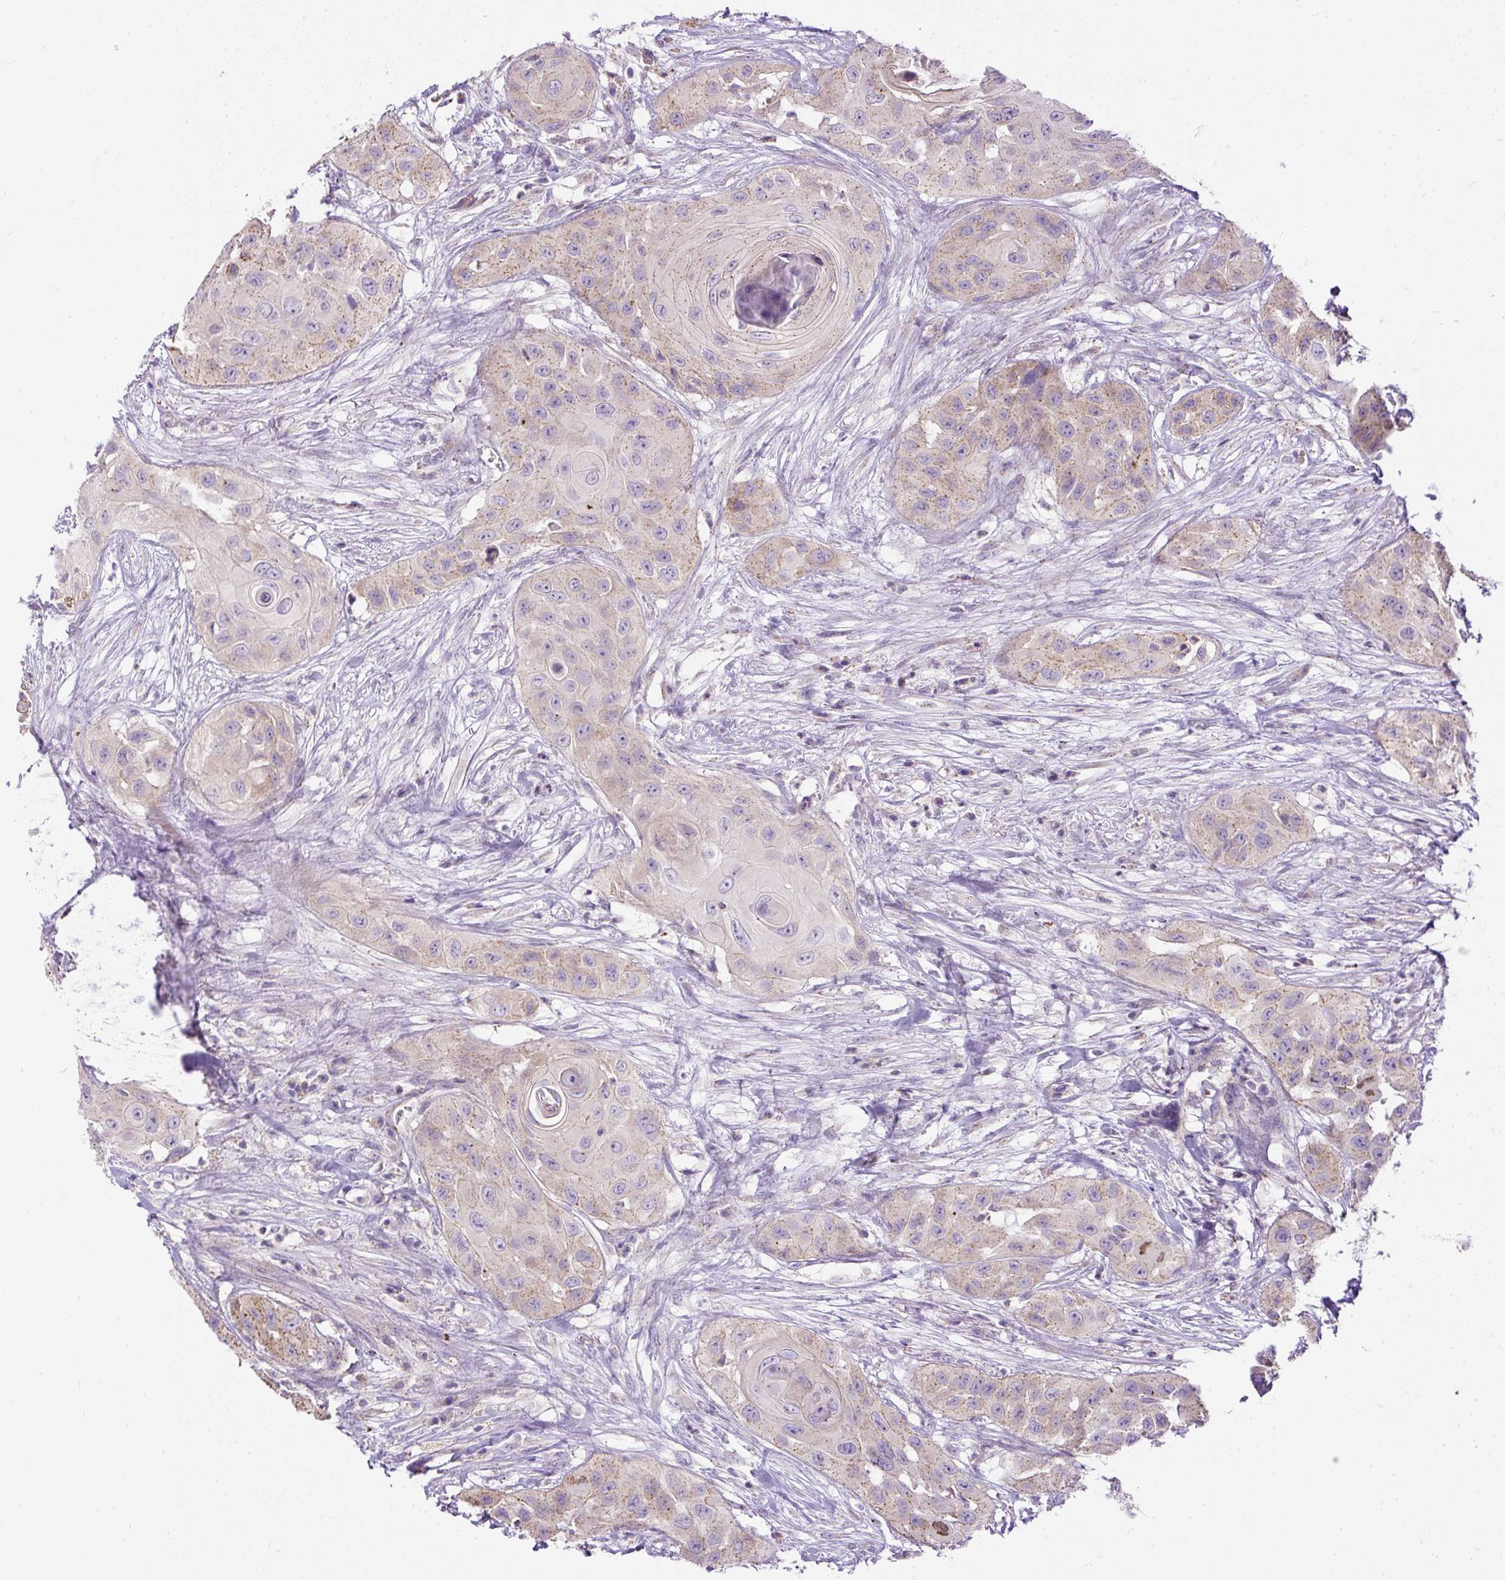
{"staining": {"intensity": "weak", "quantity": "25%-75%", "location": "cytoplasmic/membranous"}, "tissue": "head and neck cancer", "cell_type": "Tumor cells", "image_type": "cancer", "snomed": [{"axis": "morphology", "description": "Squamous cell carcinoma, NOS"}, {"axis": "topography", "description": "Head-Neck"}], "caption": "Protein staining of squamous cell carcinoma (head and neck) tissue reveals weak cytoplasmic/membranous expression in about 25%-75% of tumor cells. Nuclei are stained in blue.", "gene": "CFAP47", "patient": {"sex": "male", "age": 83}}